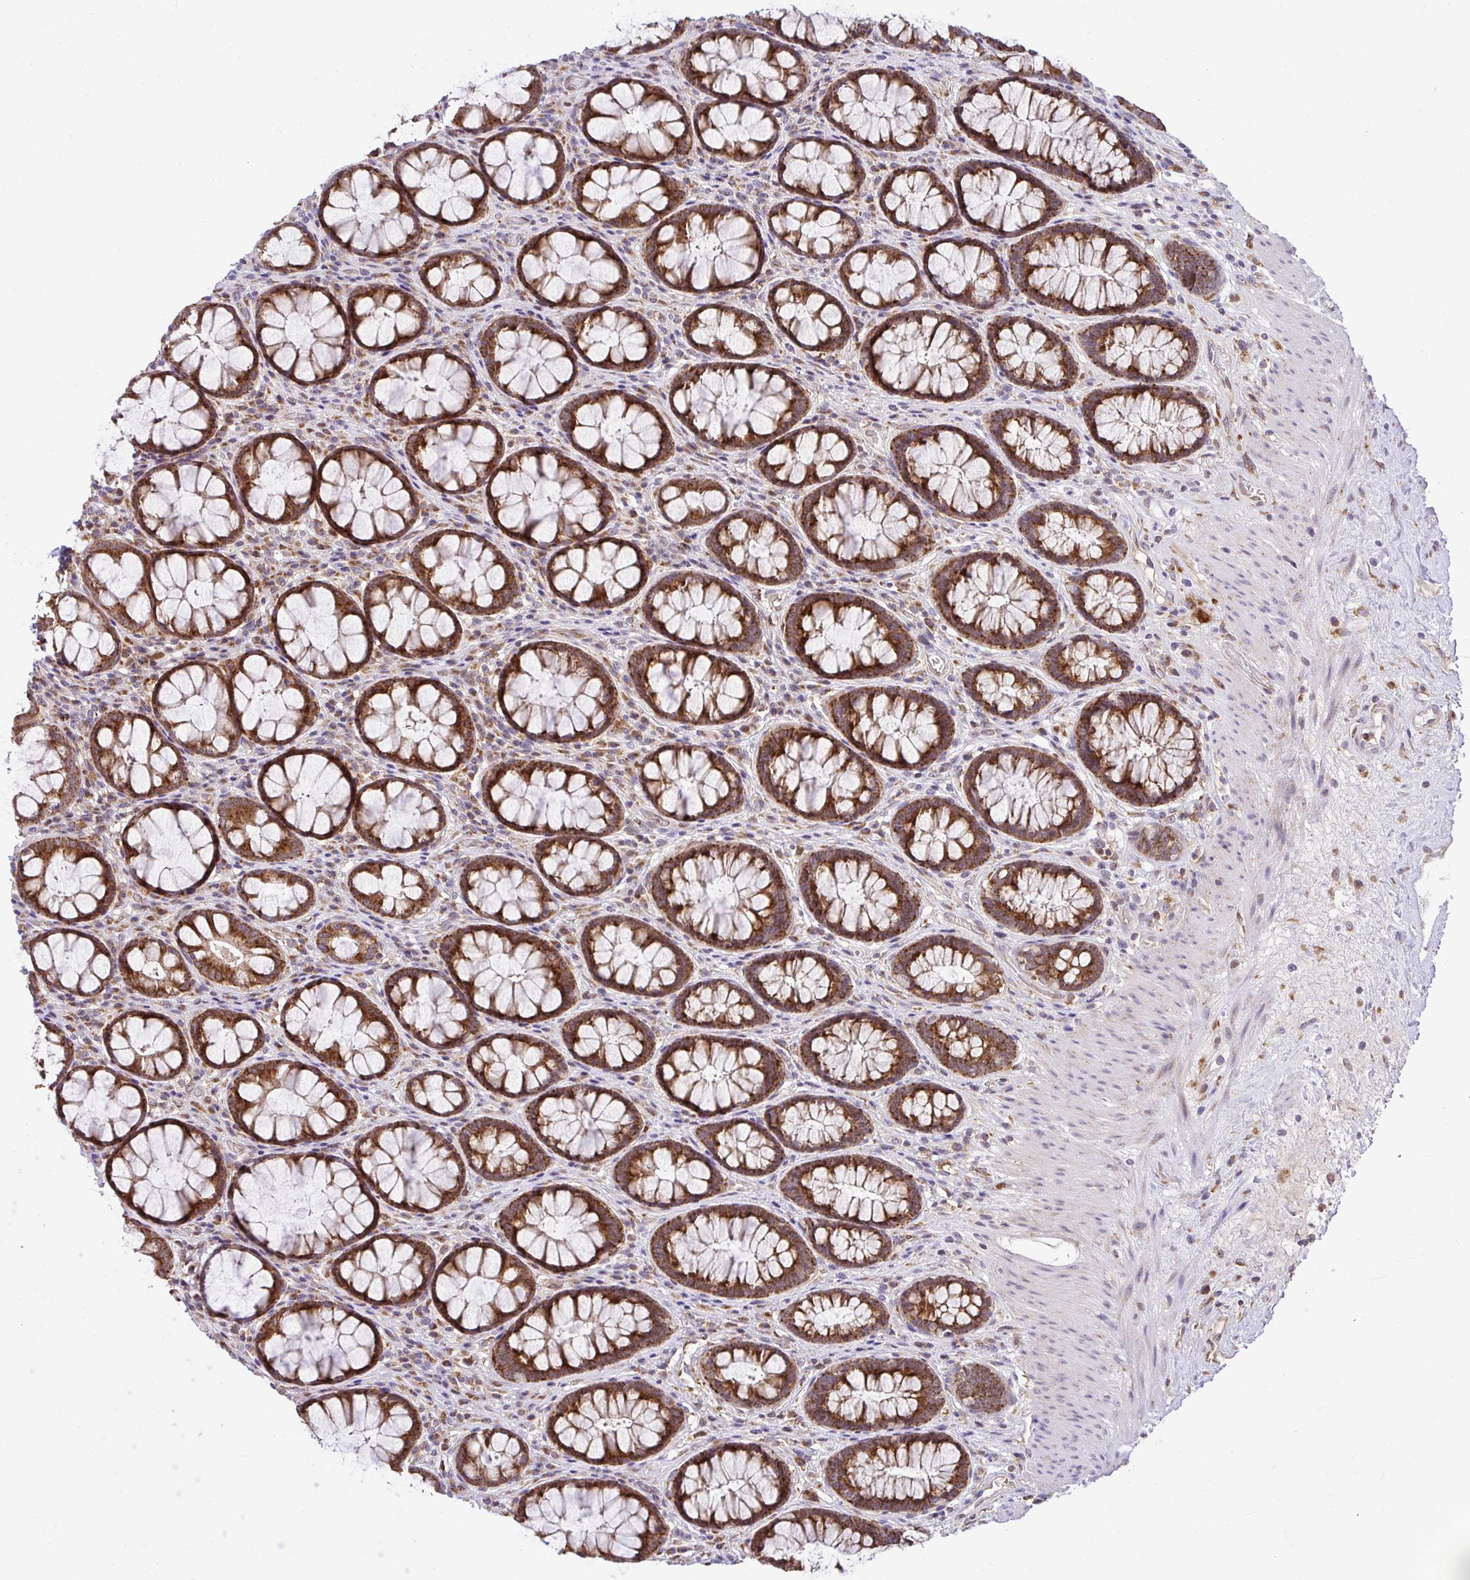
{"staining": {"intensity": "strong", "quantity": ">75%", "location": "cytoplasmic/membranous"}, "tissue": "rectum", "cell_type": "Glandular cells", "image_type": "normal", "snomed": [{"axis": "morphology", "description": "Normal tissue, NOS"}, {"axis": "topography", "description": "Rectum"}], "caption": "IHC of benign human rectum shows high levels of strong cytoplasmic/membranous staining in approximately >75% of glandular cells.", "gene": "VTI1B", "patient": {"sex": "male", "age": 72}}